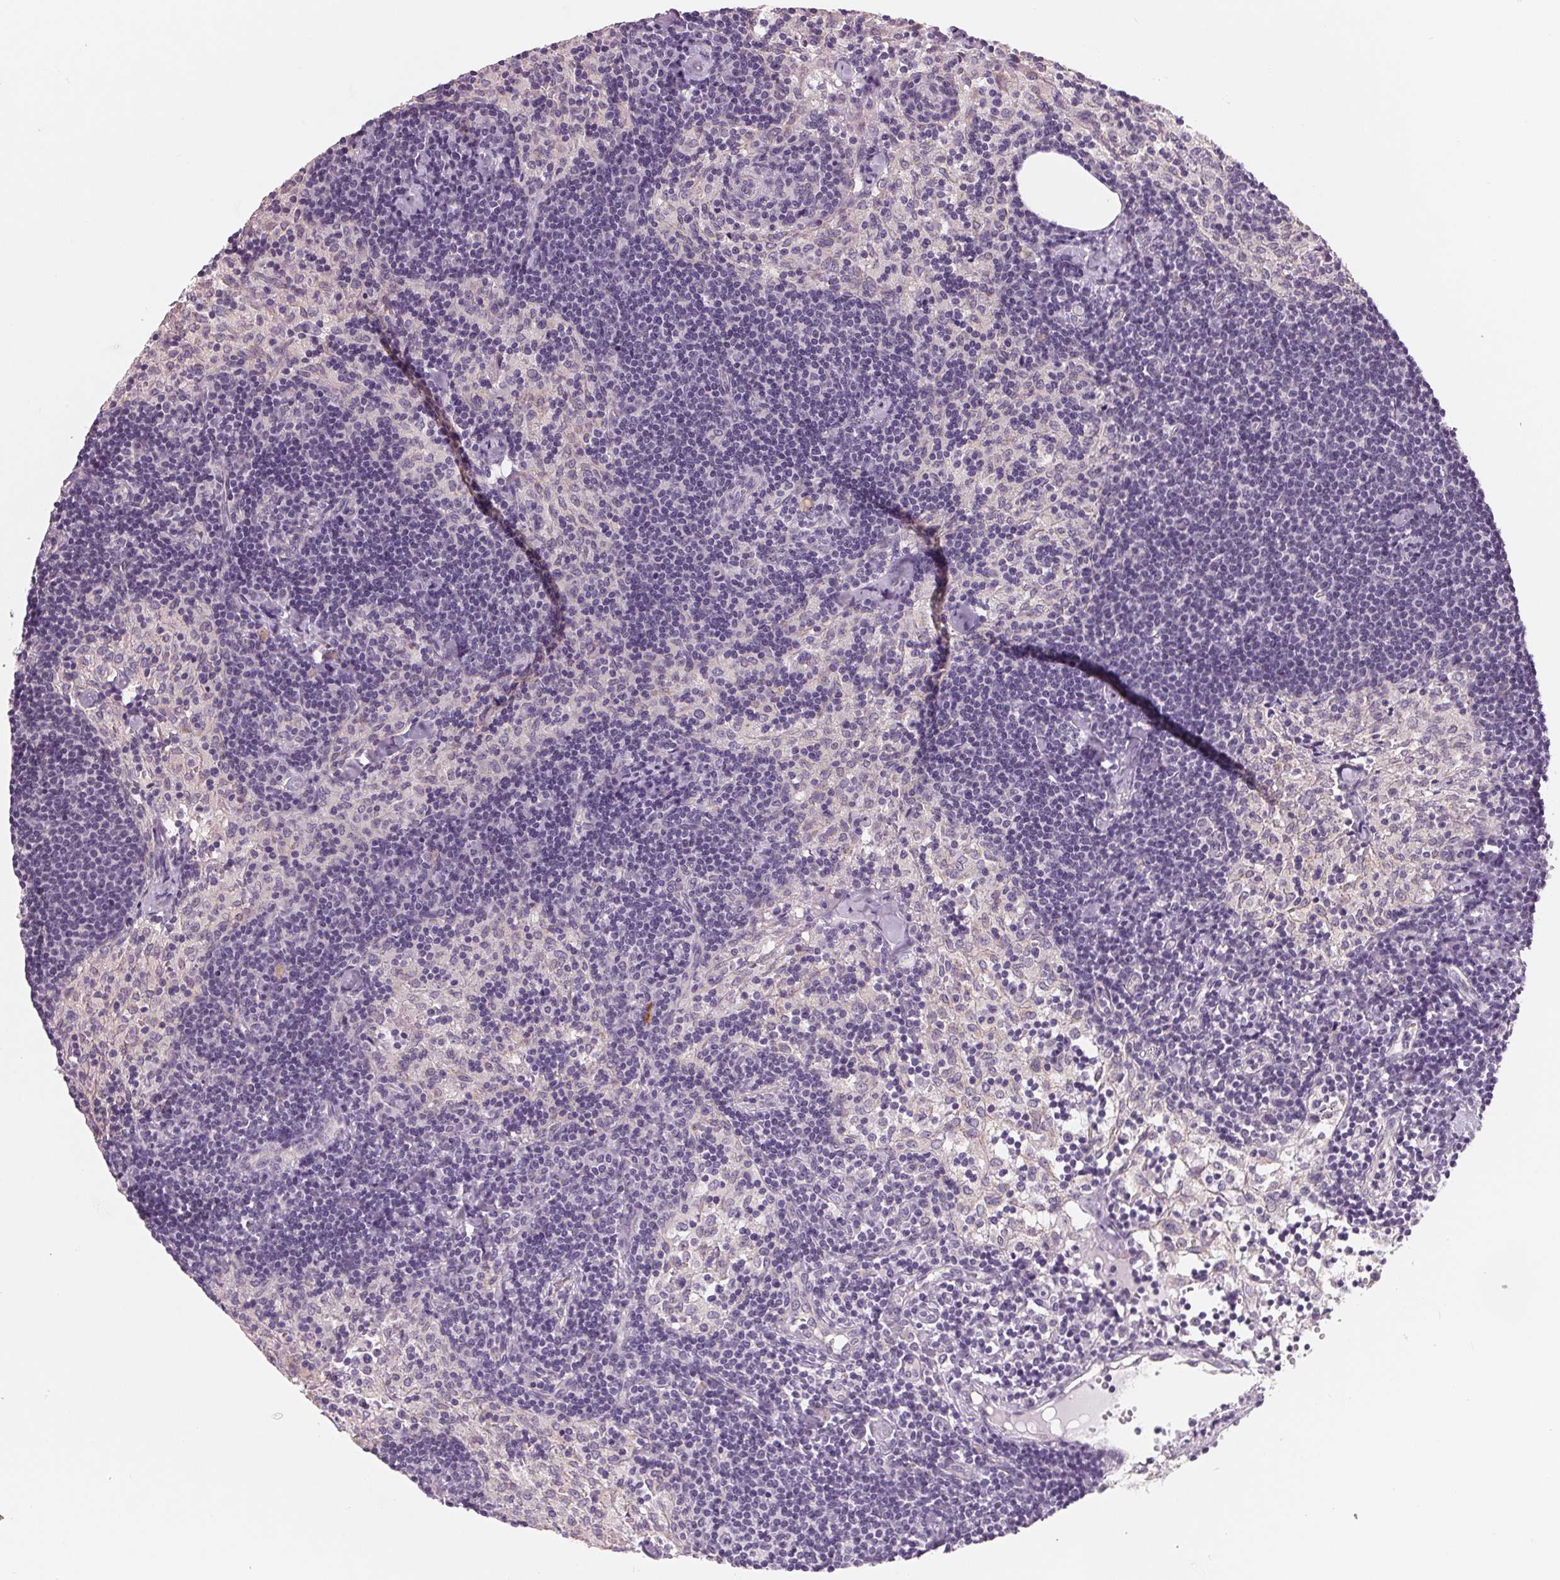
{"staining": {"intensity": "negative", "quantity": "none", "location": "none"}, "tissue": "lymph node", "cell_type": "Germinal center cells", "image_type": "normal", "snomed": [{"axis": "morphology", "description": "Normal tissue, NOS"}, {"axis": "topography", "description": "Lymph node"}], "caption": "High power microscopy histopathology image of an immunohistochemistry (IHC) image of normal lymph node, revealing no significant expression in germinal center cells. (Brightfield microscopy of DAB IHC at high magnification).", "gene": "CFC1B", "patient": {"sex": "female", "age": 69}}